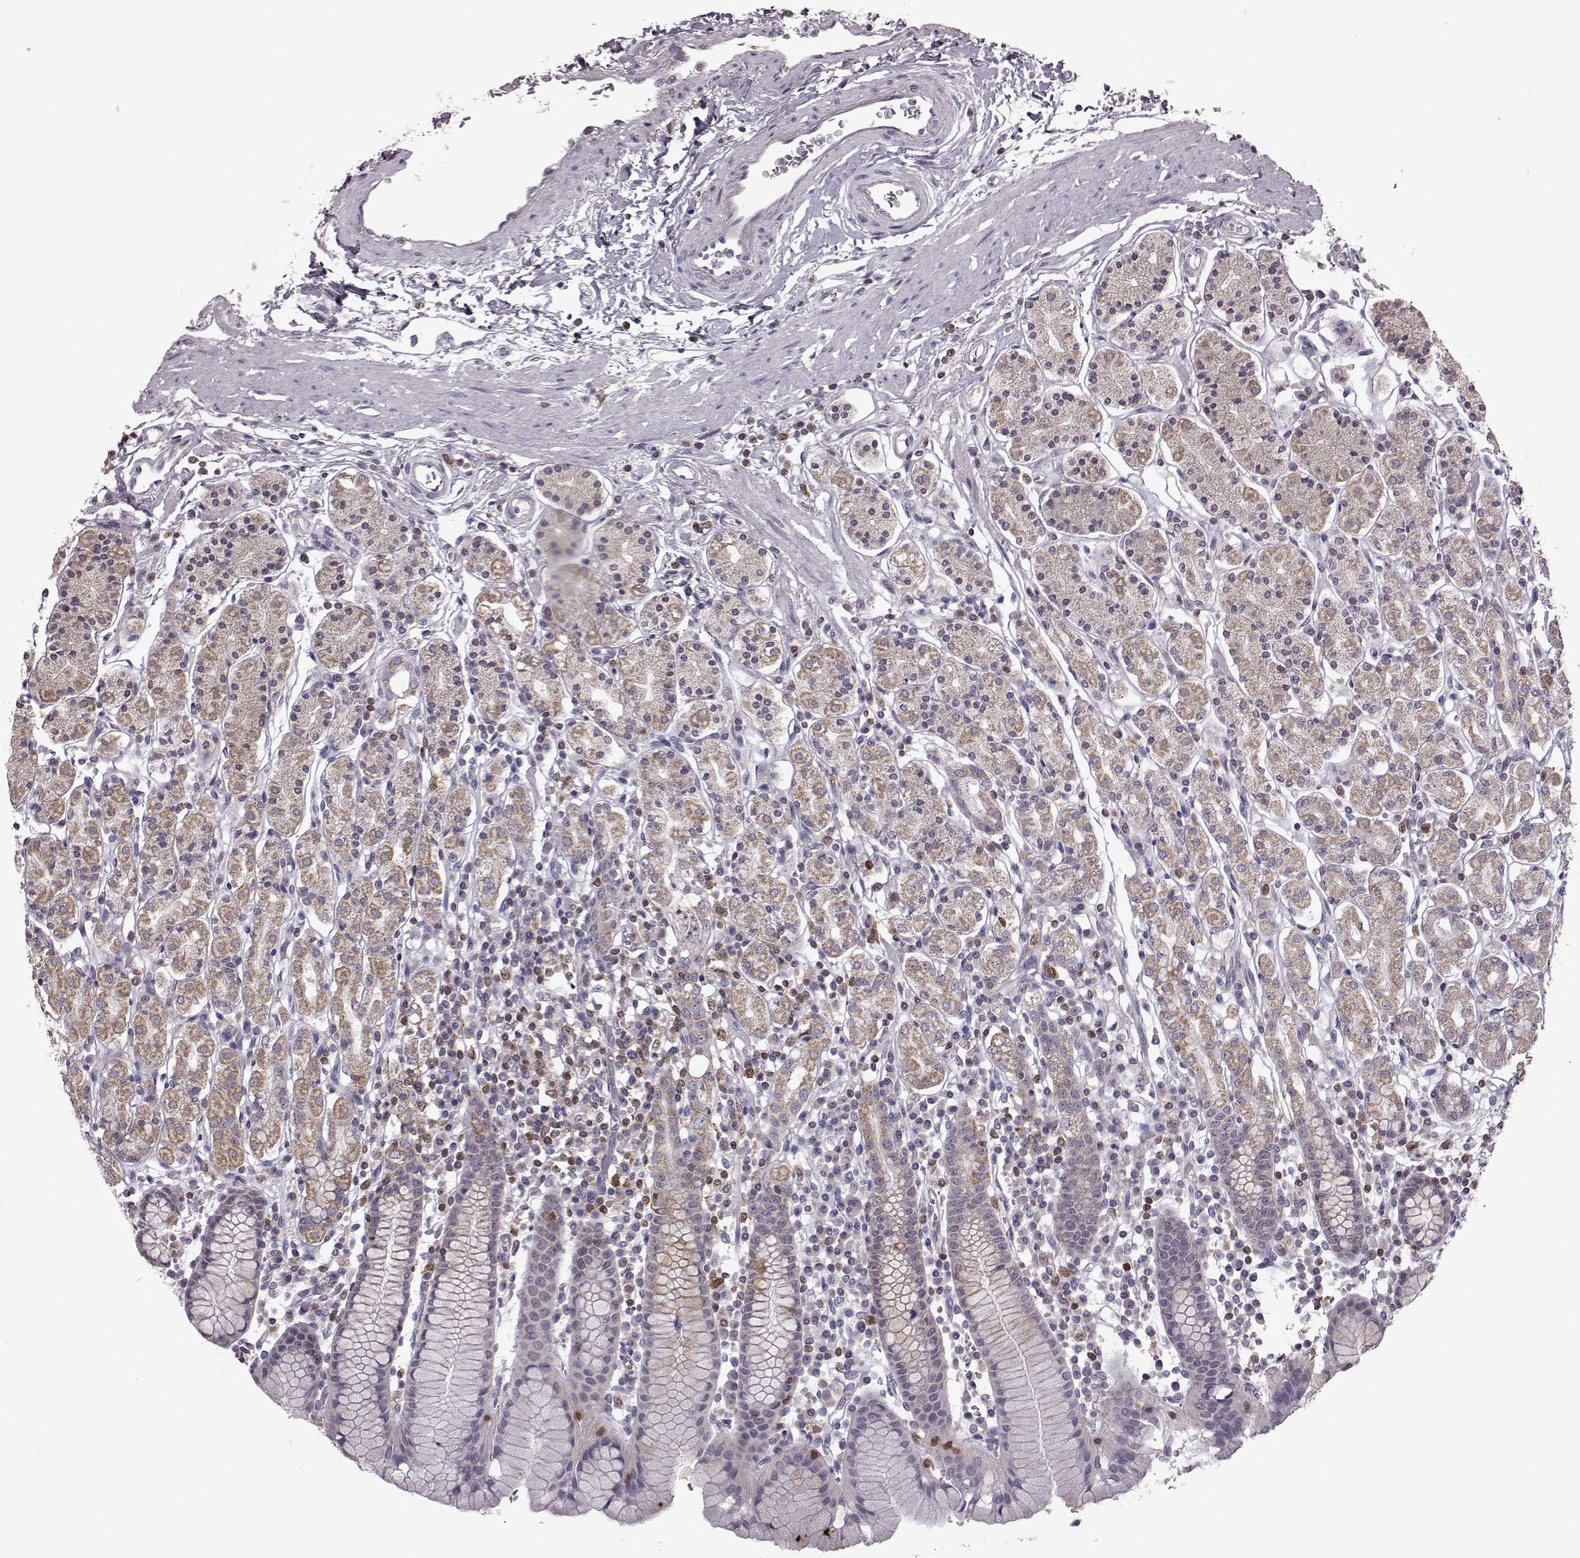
{"staining": {"intensity": "moderate", "quantity": "25%-75%", "location": "cytoplasmic/membranous"}, "tissue": "stomach", "cell_type": "Glandular cells", "image_type": "normal", "snomed": [{"axis": "morphology", "description": "Normal tissue, NOS"}, {"axis": "topography", "description": "Stomach, upper"}, {"axis": "topography", "description": "Stomach"}], "caption": "Immunohistochemistry (IHC) (DAB) staining of unremarkable human stomach exhibits moderate cytoplasmic/membranous protein positivity in about 25%-75% of glandular cells.", "gene": "DOK2", "patient": {"sex": "male", "age": 62}}